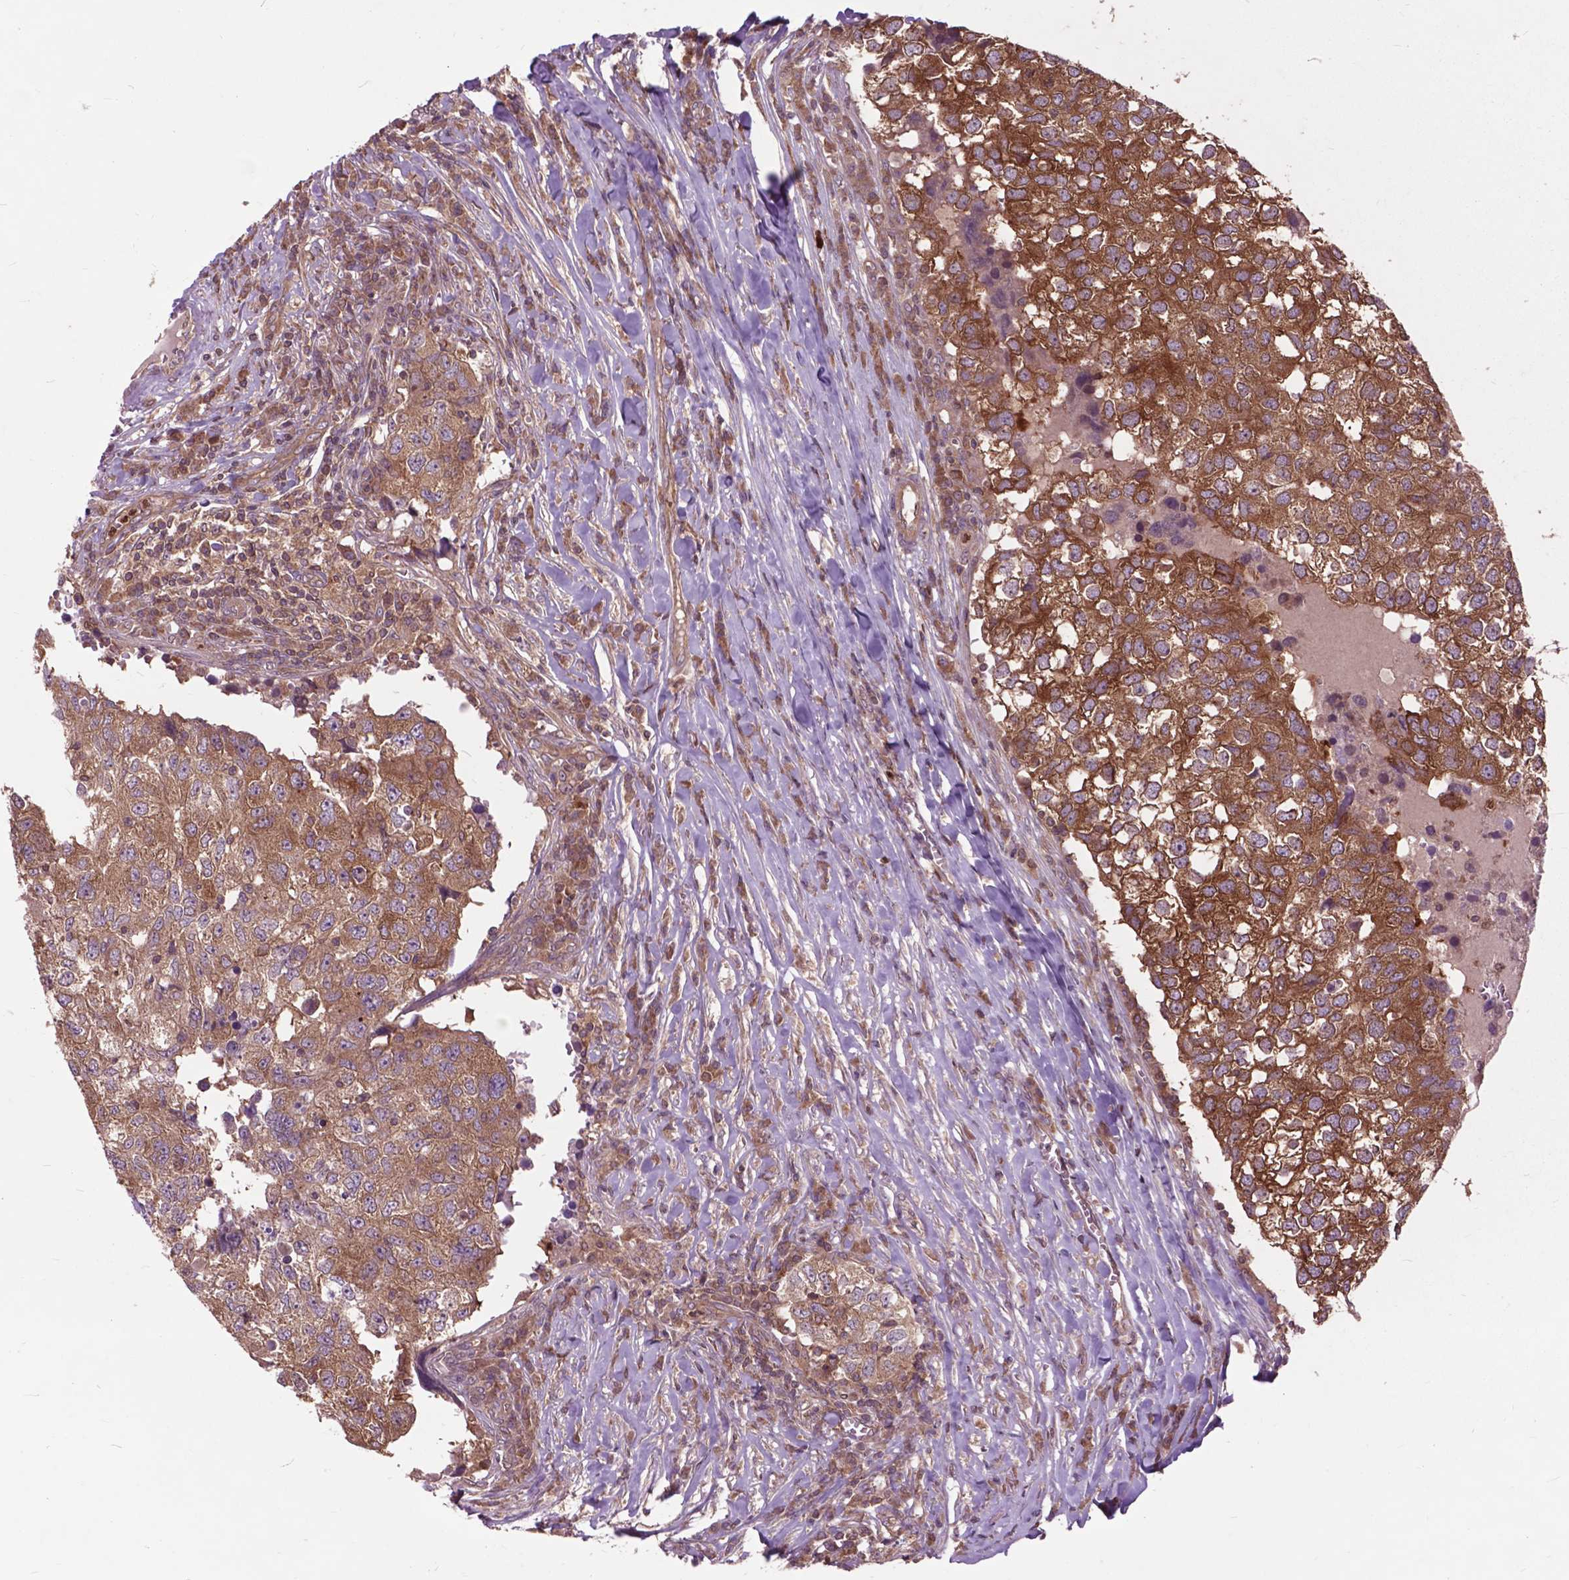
{"staining": {"intensity": "moderate", "quantity": ">75%", "location": "cytoplasmic/membranous"}, "tissue": "breast cancer", "cell_type": "Tumor cells", "image_type": "cancer", "snomed": [{"axis": "morphology", "description": "Duct carcinoma"}, {"axis": "topography", "description": "Breast"}], "caption": "Tumor cells exhibit medium levels of moderate cytoplasmic/membranous positivity in about >75% of cells in human breast cancer.", "gene": "ARAF", "patient": {"sex": "female", "age": 30}}